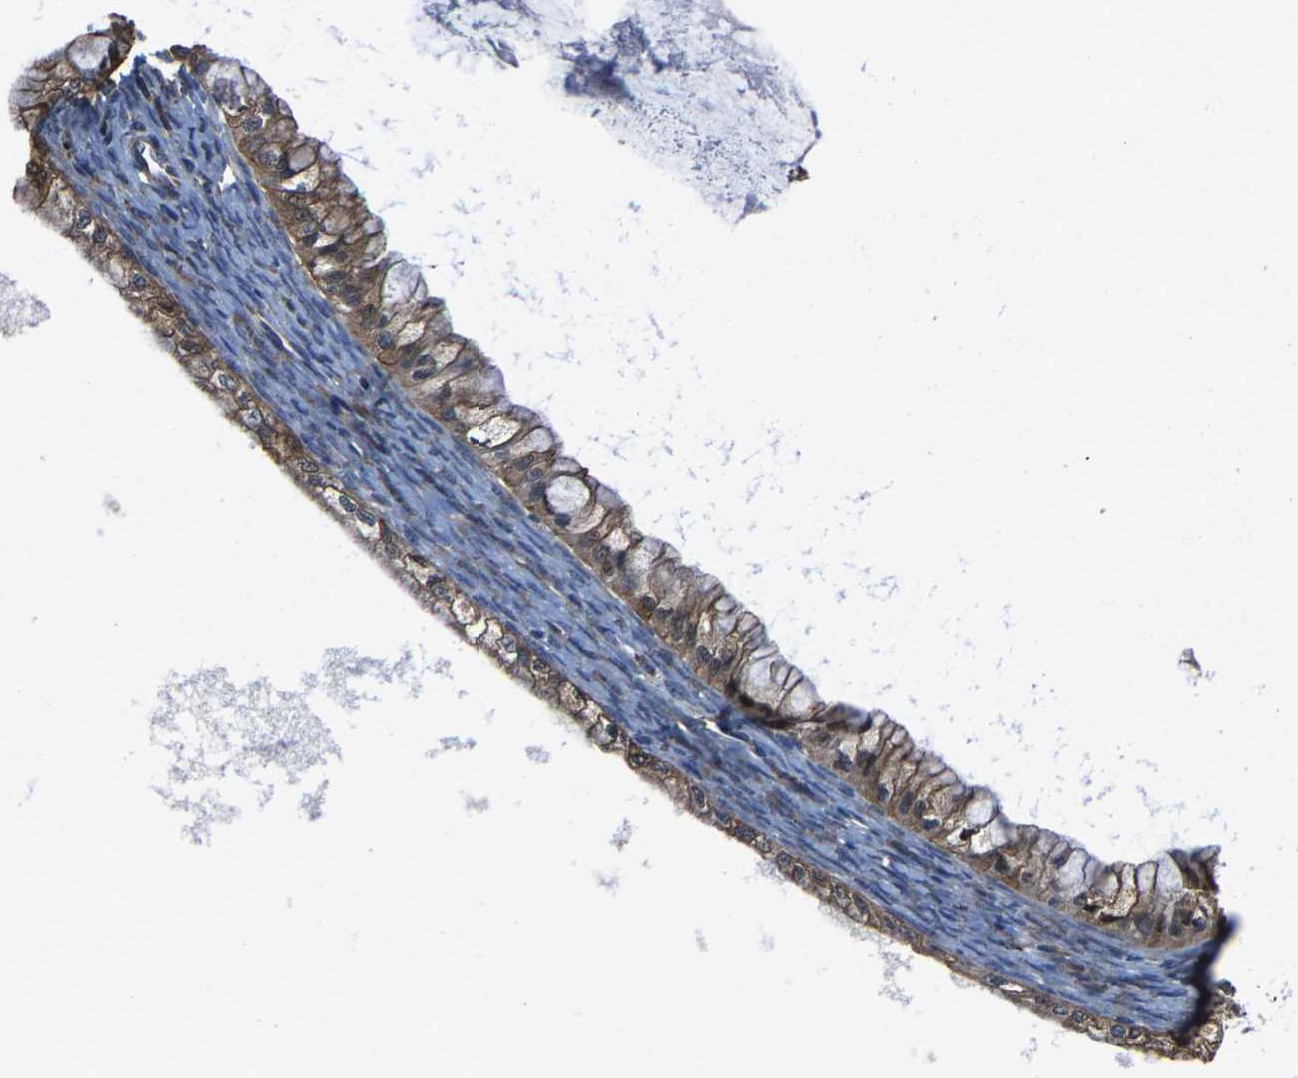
{"staining": {"intensity": "moderate", "quantity": ">75%", "location": "cytoplasmic/membranous"}, "tissue": "ovarian cancer", "cell_type": "Tumor cells", "image_type": "cancer", "snomed": [{"axis": "morphology", "description": "Cystadenocarcinoma, mucinous, NOS"}, {"axis": "topography", "description": "Ovary"}], "caption": "Immunohistochemical staining of human ovarian mucinous cystadenocarcinoma demonstrates moderate cytoplasmic/membranous protein staining in about >75% of tumor cells.", "gene": "PDP1", "patient": {"sex": "female", "age": 57}}